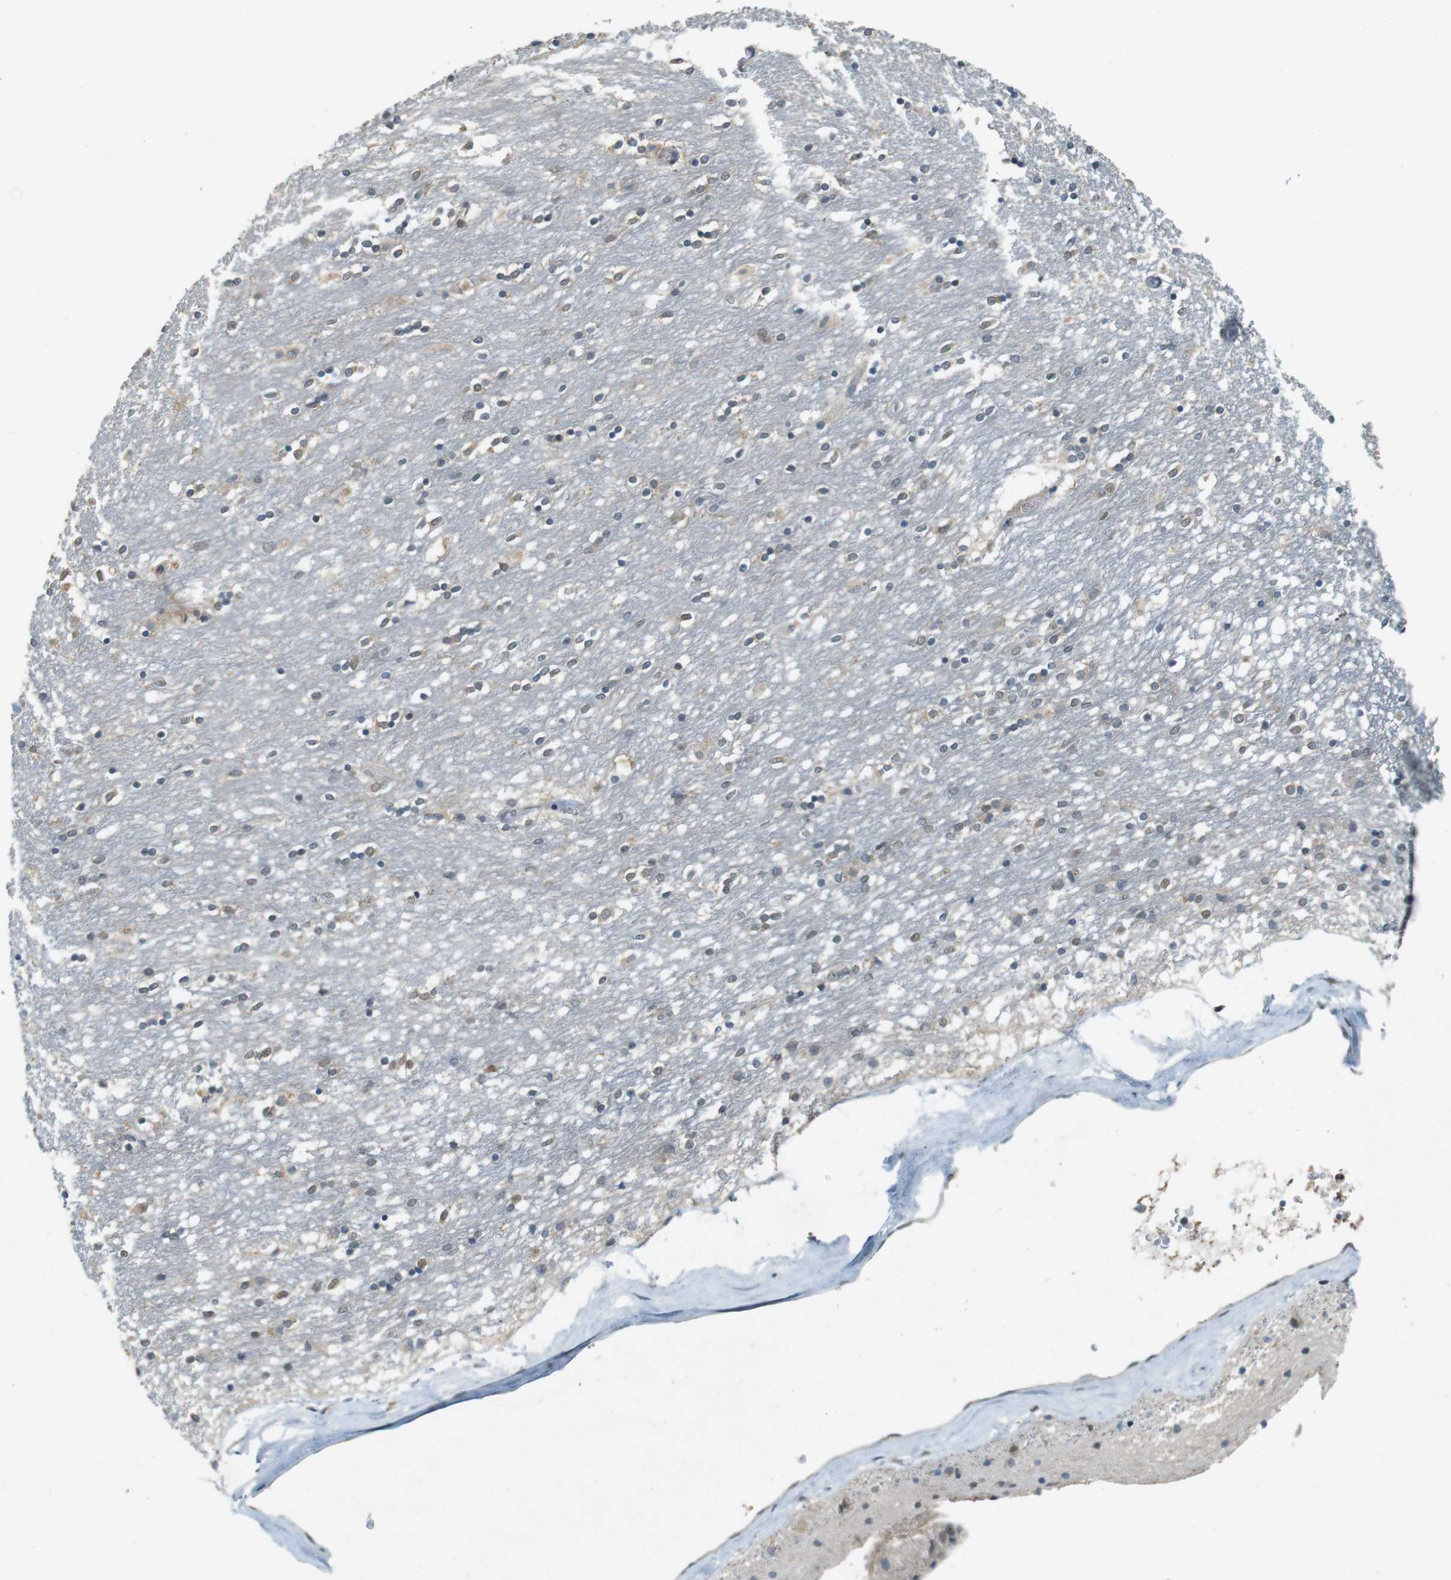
{"staining": {"intensity": "weak", "quantity": "25%-75%", "location": "cytoplasmic/membranous,nuclear"}, "tissue": "caudate", "cell_type": "Glial cells", "image_type": "normal", "snomed": [{"axis": "morphology", "description": "Normal tissue, NOS"}, {"axis": "topography", "description": "Lateral ventricle wall"}], "caption": "Glial cells exhibit weak cytoplasmic/membranous,nuclear positivity in approximately 25%-75% of cells in benign caudate.", "gene": "CDK14", "patient": {"sex": "female", "age": 54}}